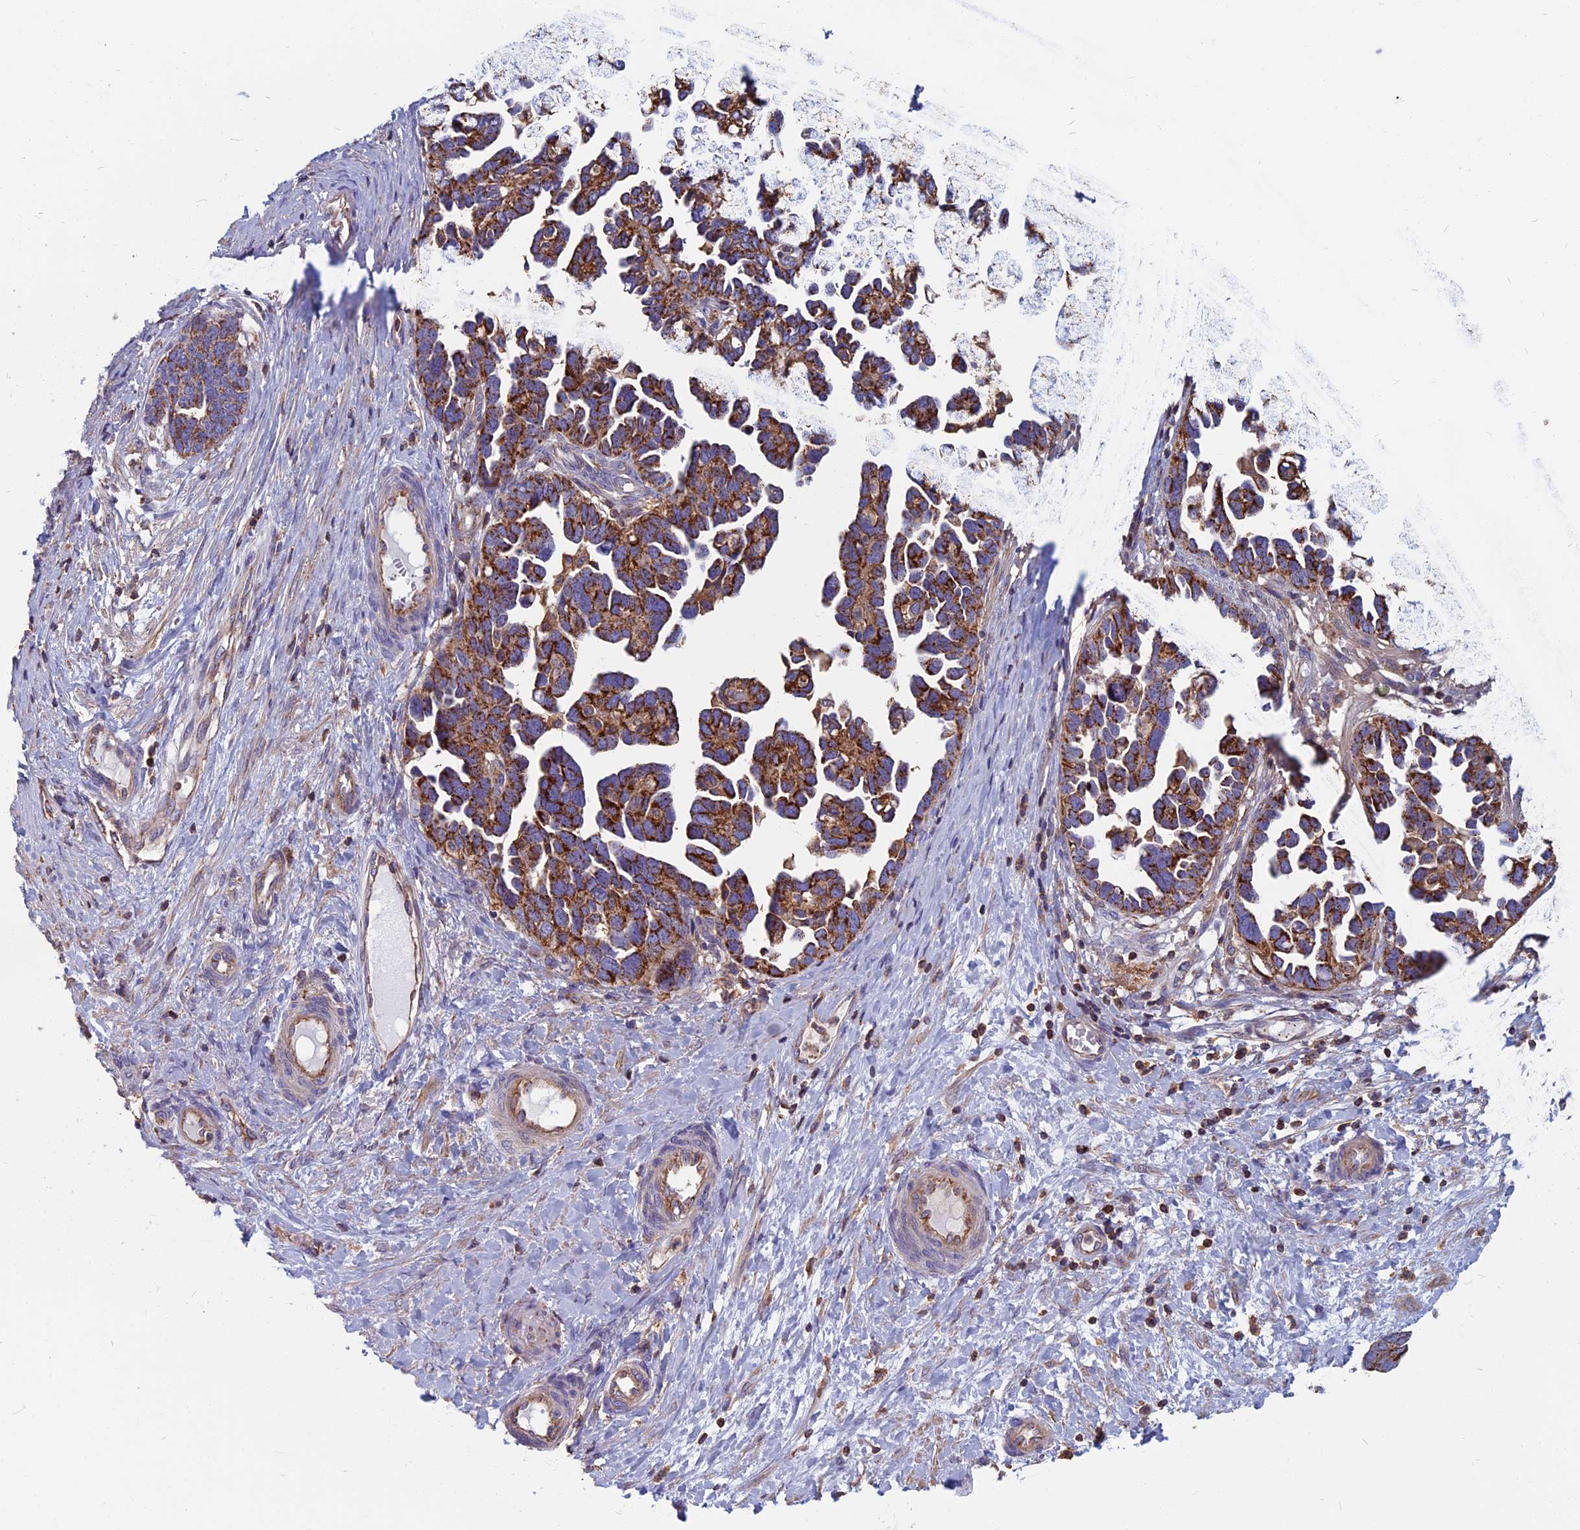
{"staining": {"intensity": "strong", "quantity": ">75%", "location": "cytoplasmic/membranous"}, "tissue": "ovarian cancer", "cell_type": "Tumor cells", "image_type": "cancer", "snomed": [{"axis": "morphology", "description": "Cystadenocarcinoma, serous, NOS"}, {"axis": "topography", "description": "Ovary"}], "caption": "A brown stain highlights strong cytoplasmic/membranous staining of a protein in human serous cystadenocarcinoma (ovarian) tumor cells.", "gene": "HSD17B8", "patient": {"sex": "female", "age": 54}}